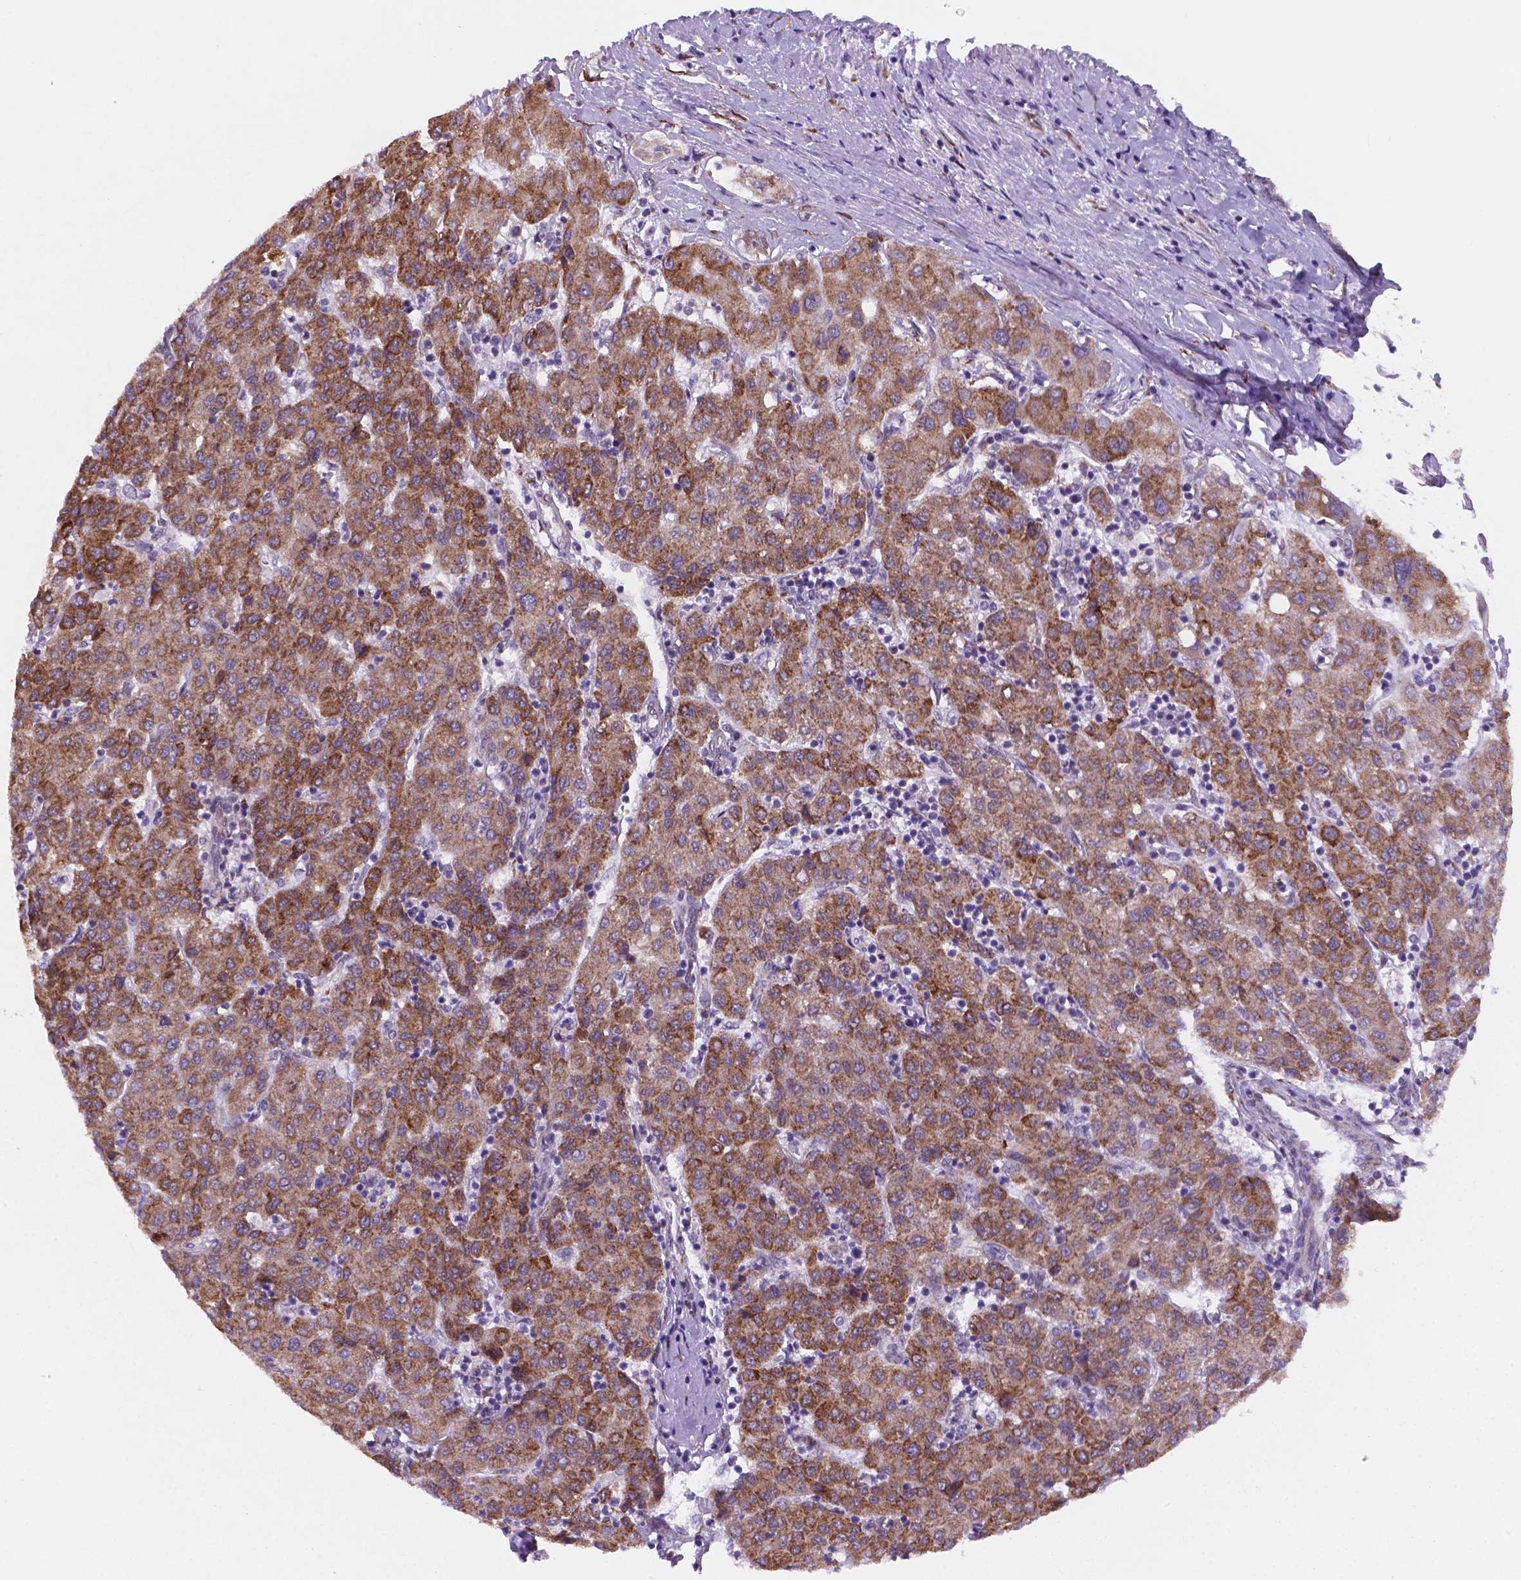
{"staining": {"intensity": "moderate", "quantity": "25%-75%", "location": "cytoplasmic/membranous"}, "tissue": "liver cancer", "cell_type": "Tumor cells", "image_type": "cancer", "snomed": [{"axis": "morphology", "description": "Carcinoma, Hepatocellular, NOS"}, {"axis": "topography", "description": "Liver"}], "caption": "Tumor cells reveal moderate cytoplasmic/membranous expression in about 25%-75% of cells in liver cancer.", "gene": "FNIP1", "patient": {"sex": "male", "age": 65}}